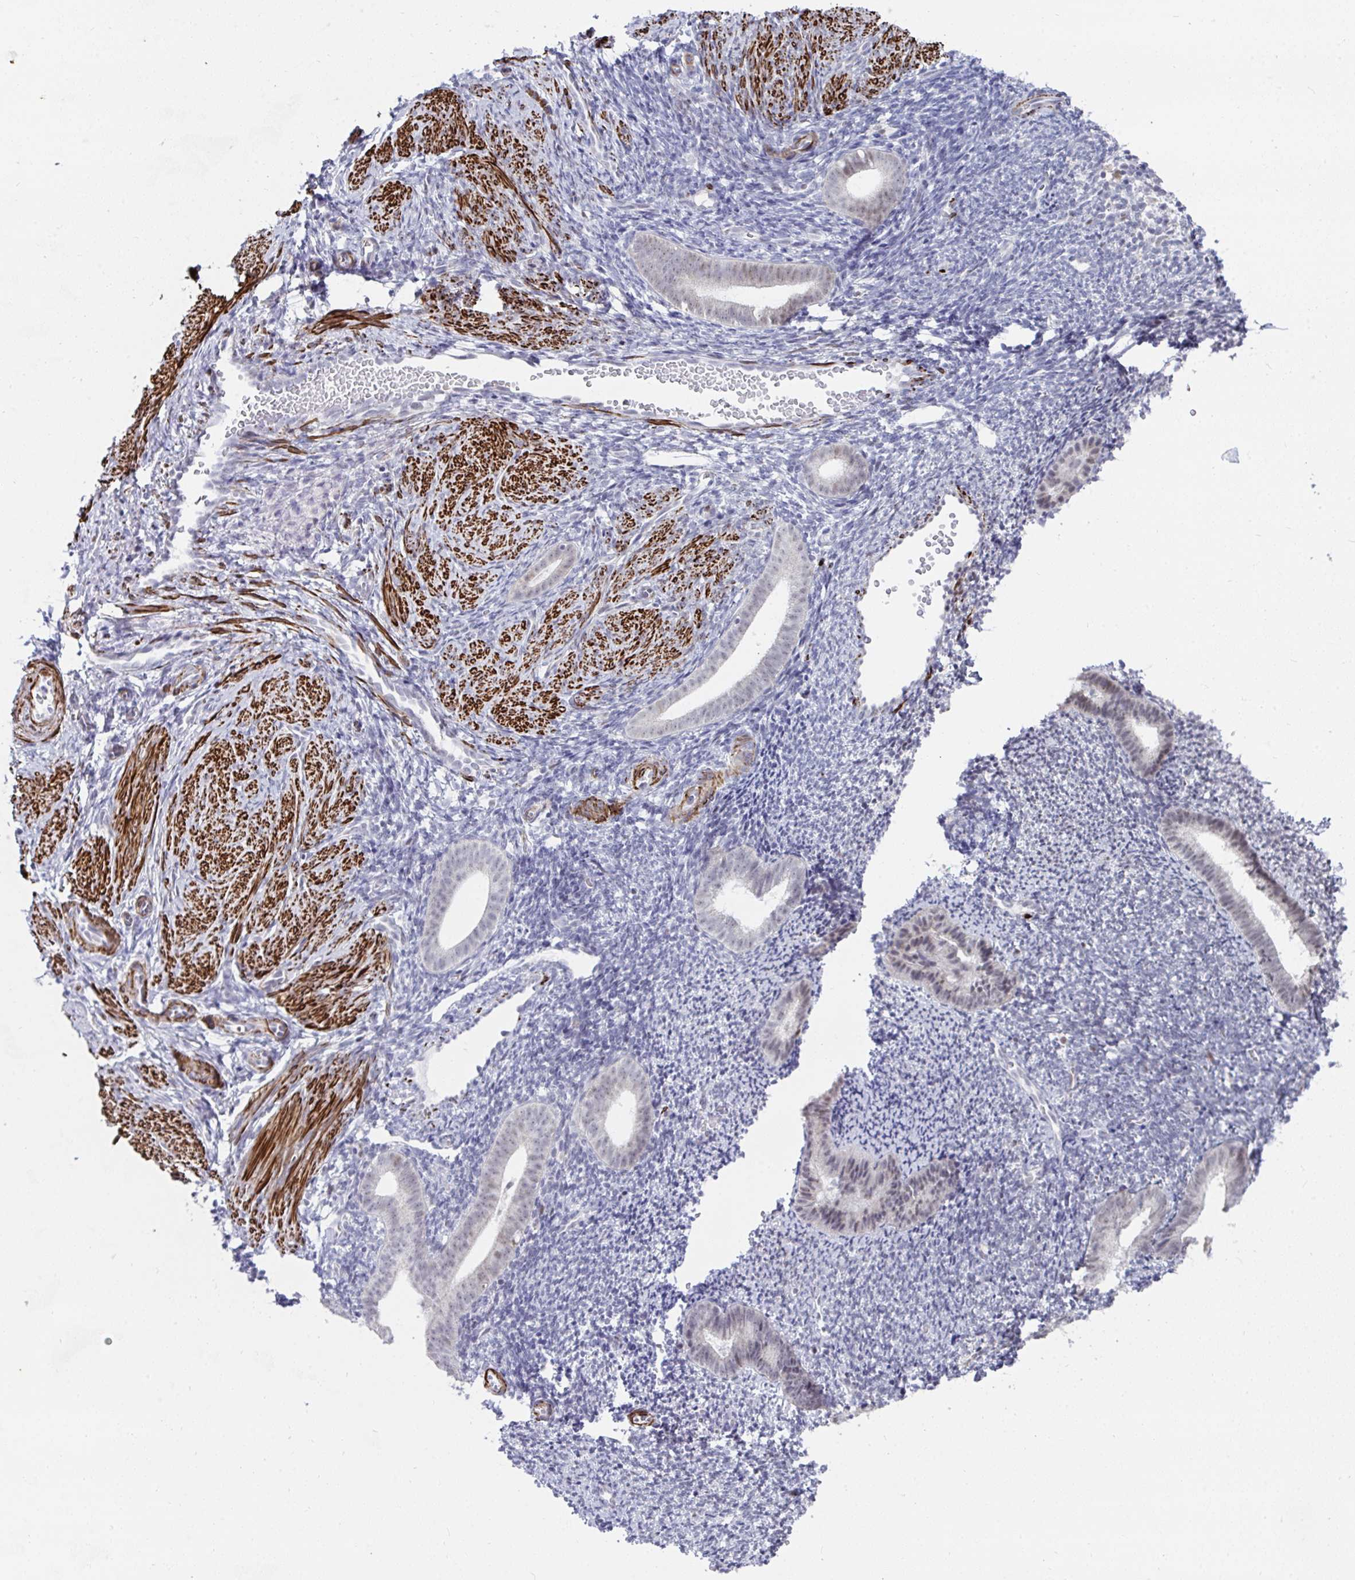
{"staining": {"intensity": "negative", "quantity": "none", "location": "none"}, "tissue": "endometrium", "cell_type": "Cells in endometrial stroma", "image_type": "normal", "snomed": [{"axis": "morphology", "description": "Normal tissue, NOS"}, {"axis": "topography", "description": "Endometrium"}], "caption": "This is a micrograph of immunohistochemistry staining of unremarkable endometrium, which shows no expression in cells in endometrial stroma.", "gene": "GINS2", "patient": {"sex": "female", "age": 39}}